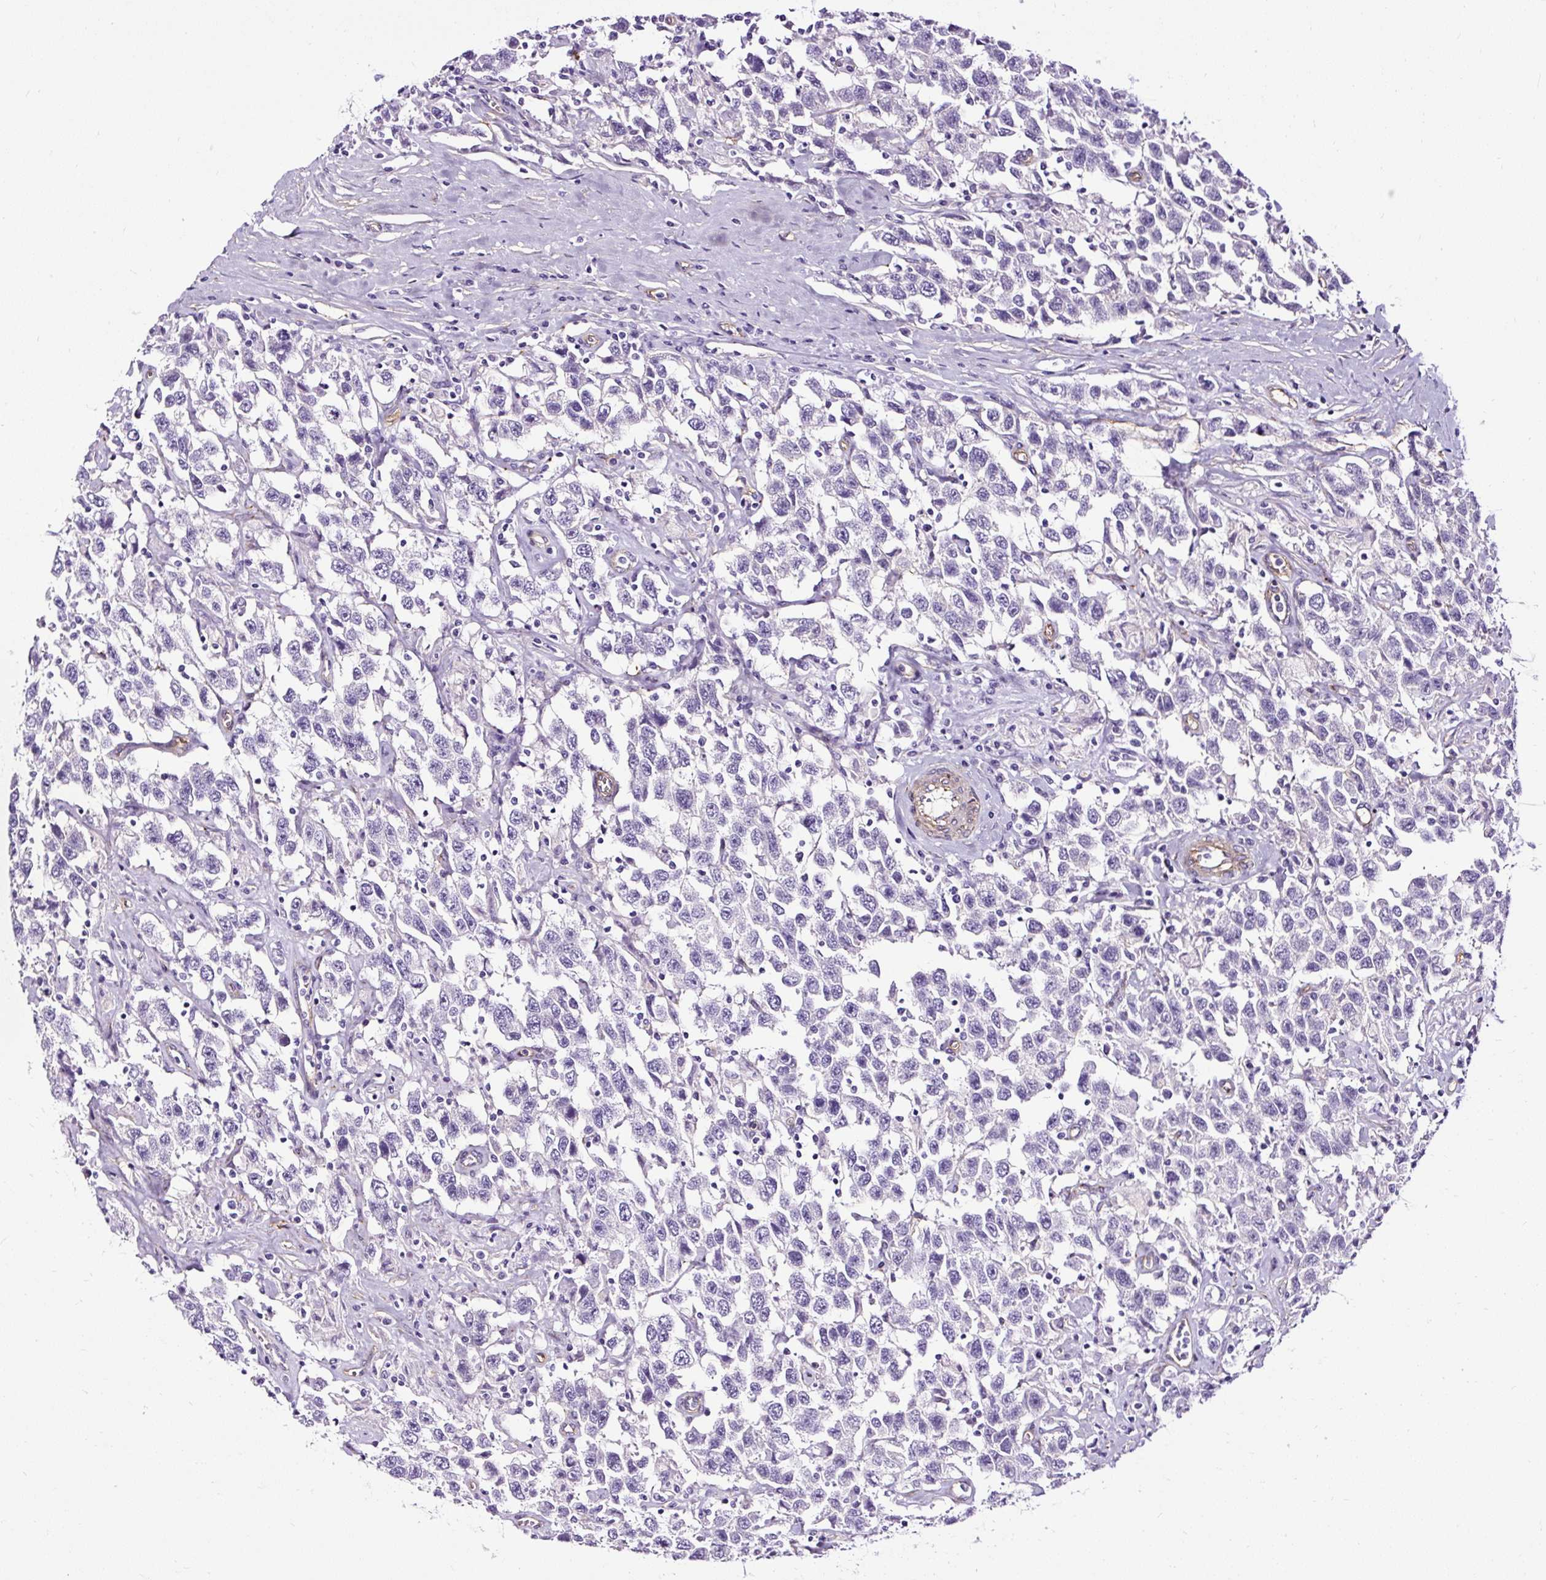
{"staining": {"intensity": "negative", "quantity": "none", "location": "none"}, "tissue": "testis cancer", "cell_type": "Tumor cells", "image_type": "cancer", "snomed": [{"axis": "morphology", "description": "Seminoma, NOS"}, {"axis": "topography", "description": "Testis"}], "caption": "Immunohistochemistry micrograph of human testis seminoma stained for a protein (brown), which demonstrates no staining in tumor cells.", "gene": "SLC7A8", "patient": {"sex": "male", "age": 41}}